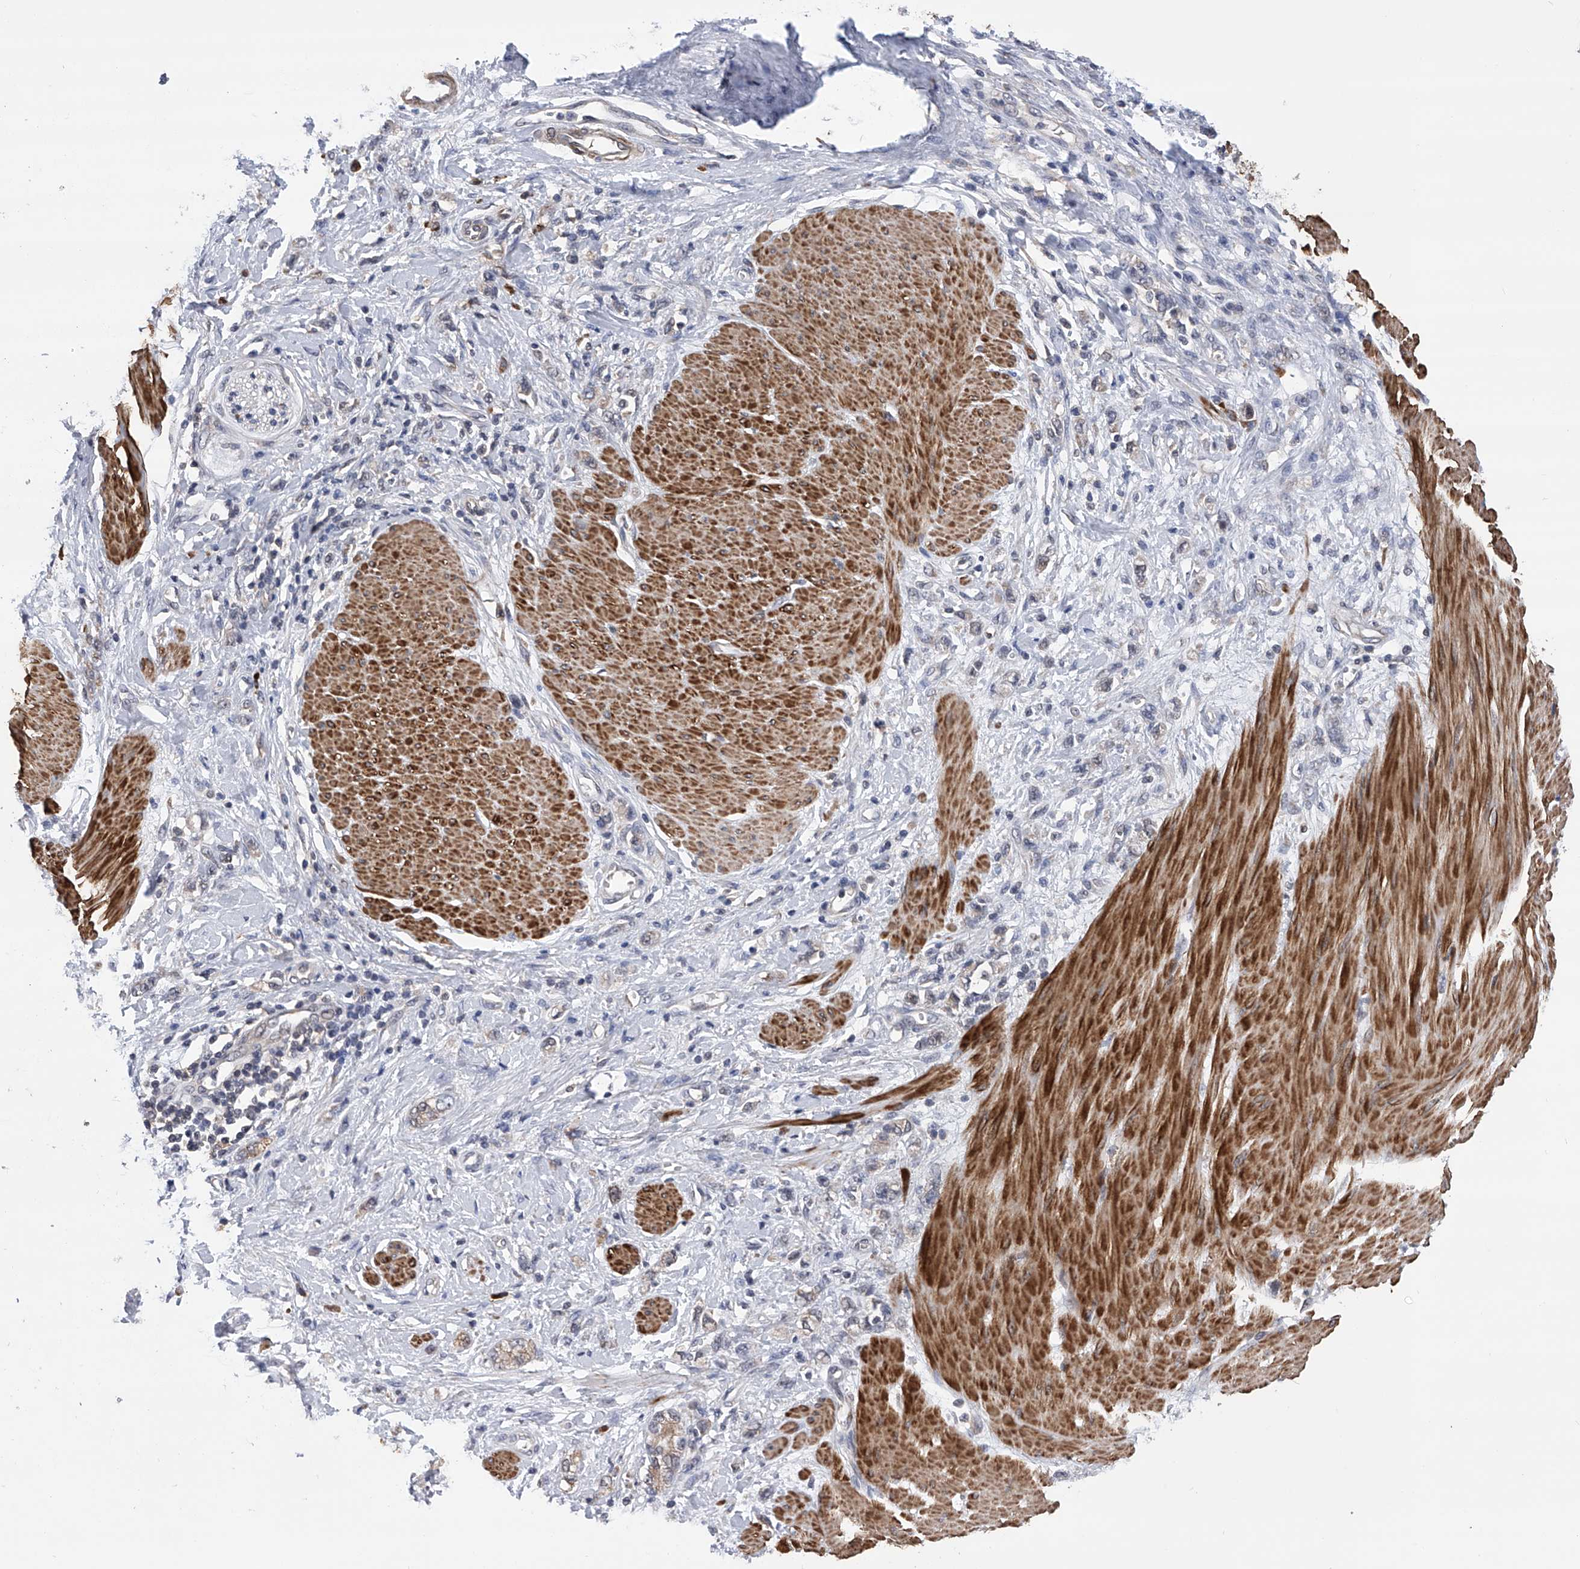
{"staining": {"intensity": "negative", "quantity": "none", "location": "none"}, "tissue": "stomach cancer", "cell_type": "Tumor cells", "image_type": "cancer", "snomed": [{"axis": "morphology", "description": "Adenocarcinoma, NOS"}, {"axis": "topography", "description": "Stomach"}], "caption": "This is a photomicrograph of immunohistochemistry (IHC) staining of stomach cancer (adenocarcinoma), which shows no positivity in tumor cells.", "gene": "SPOCK1", "patient": {"sex": "female", "age": 76}}